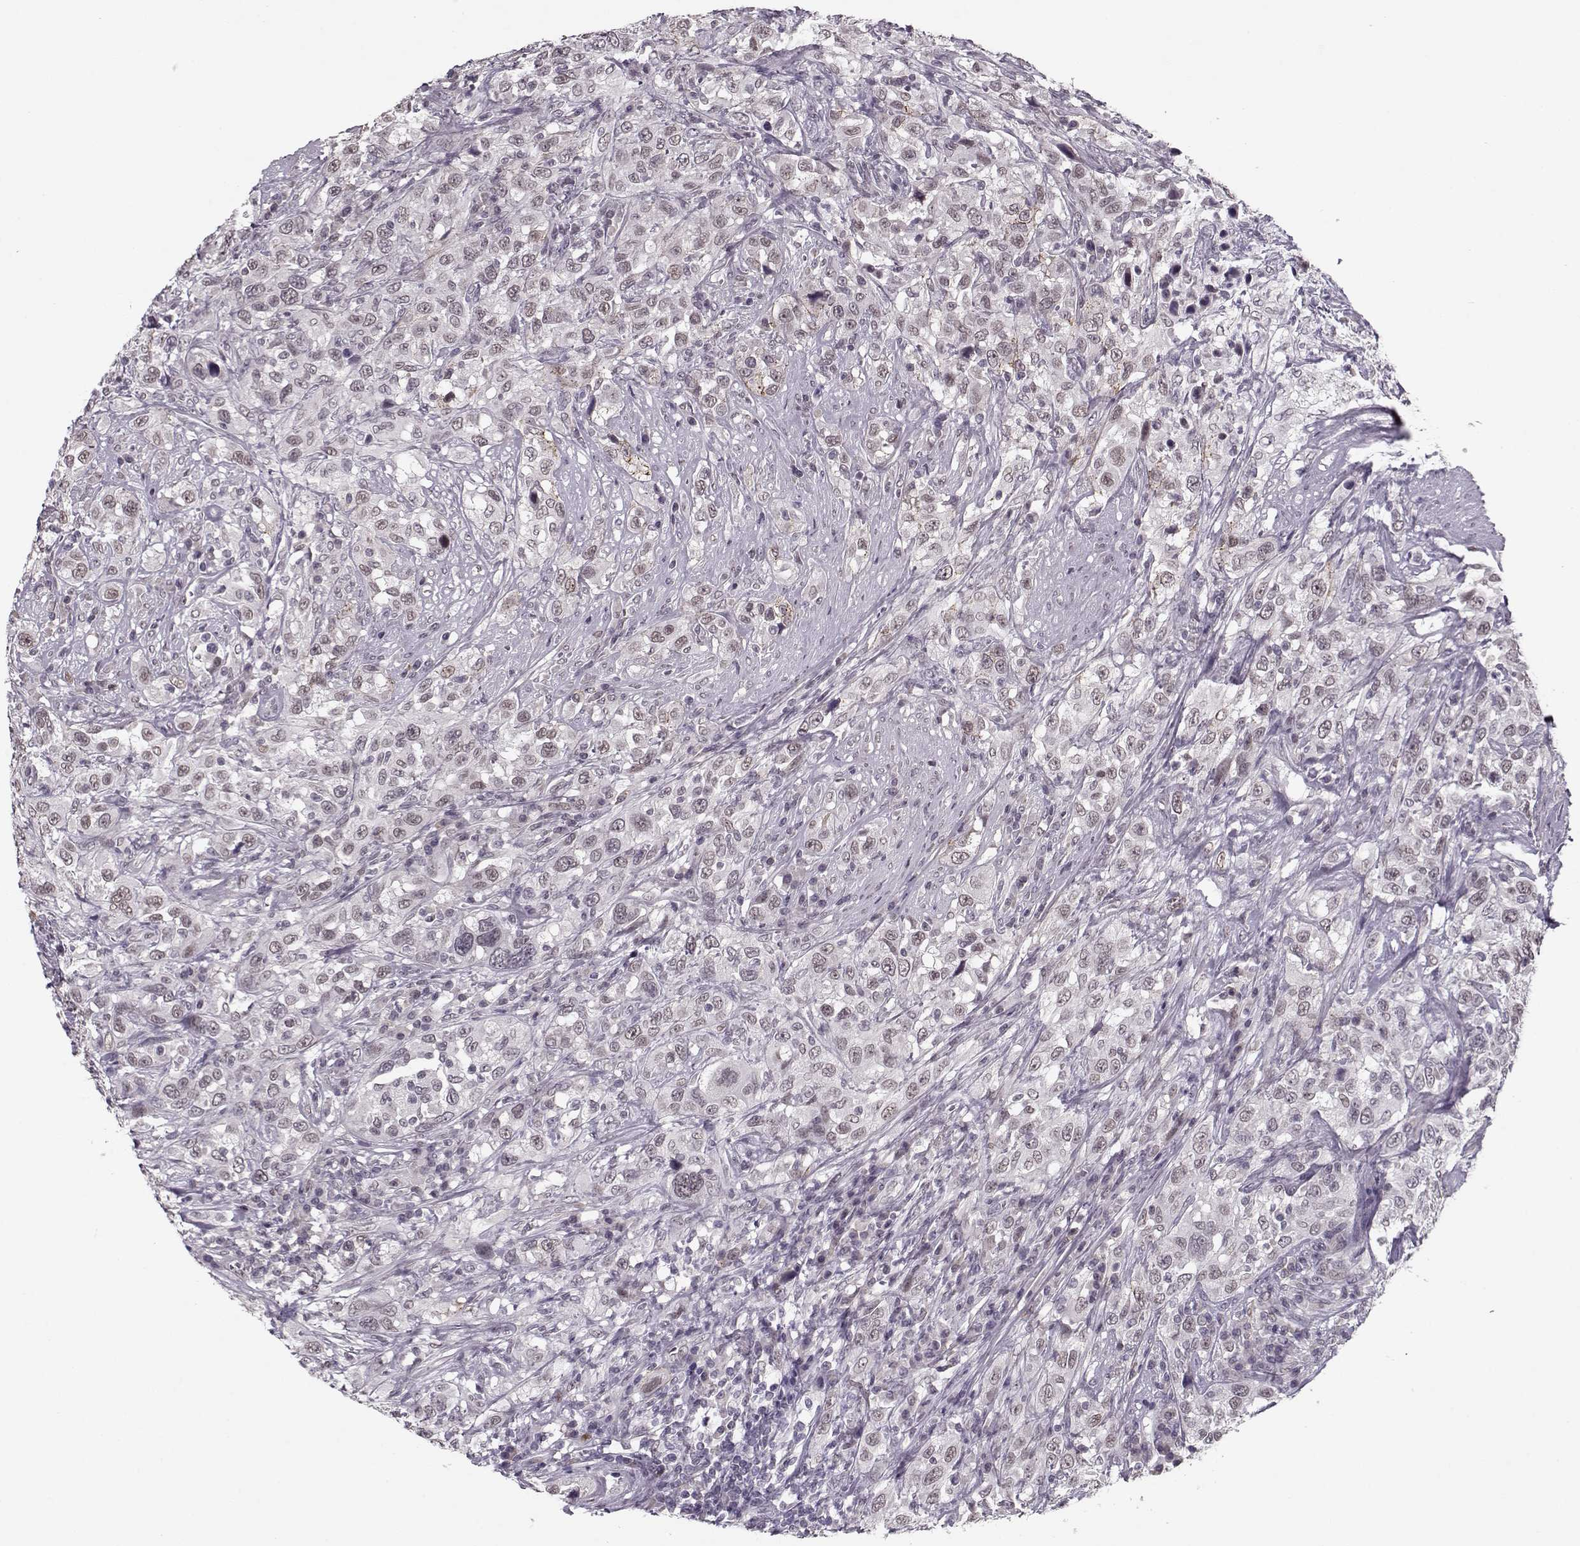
{"staining": {"intensity": "weak", "quantity": "25%-75%", "location": "cytoplasmic/membranous"}, "tissue": "urothelial cancer", "cell_type": "Tumor cells", "image_type": "cancer", "snomed": [{"axis": "morphology", "description": "Urothelial carcinoma, NOS"}, {"axis": "morphology", "description": "Urothelial carcinoma, High grade"}, {"axis": "topography", "description": "Urinary bladder"}], "caption": "Protein staining by IHC reveals weak cytoplasmic/membranous expression in approximately 25%-75% of tumor cells in urothelial cancer.", "gene": "DNAI3", "patient": {"sex": "female", "age": 64}}